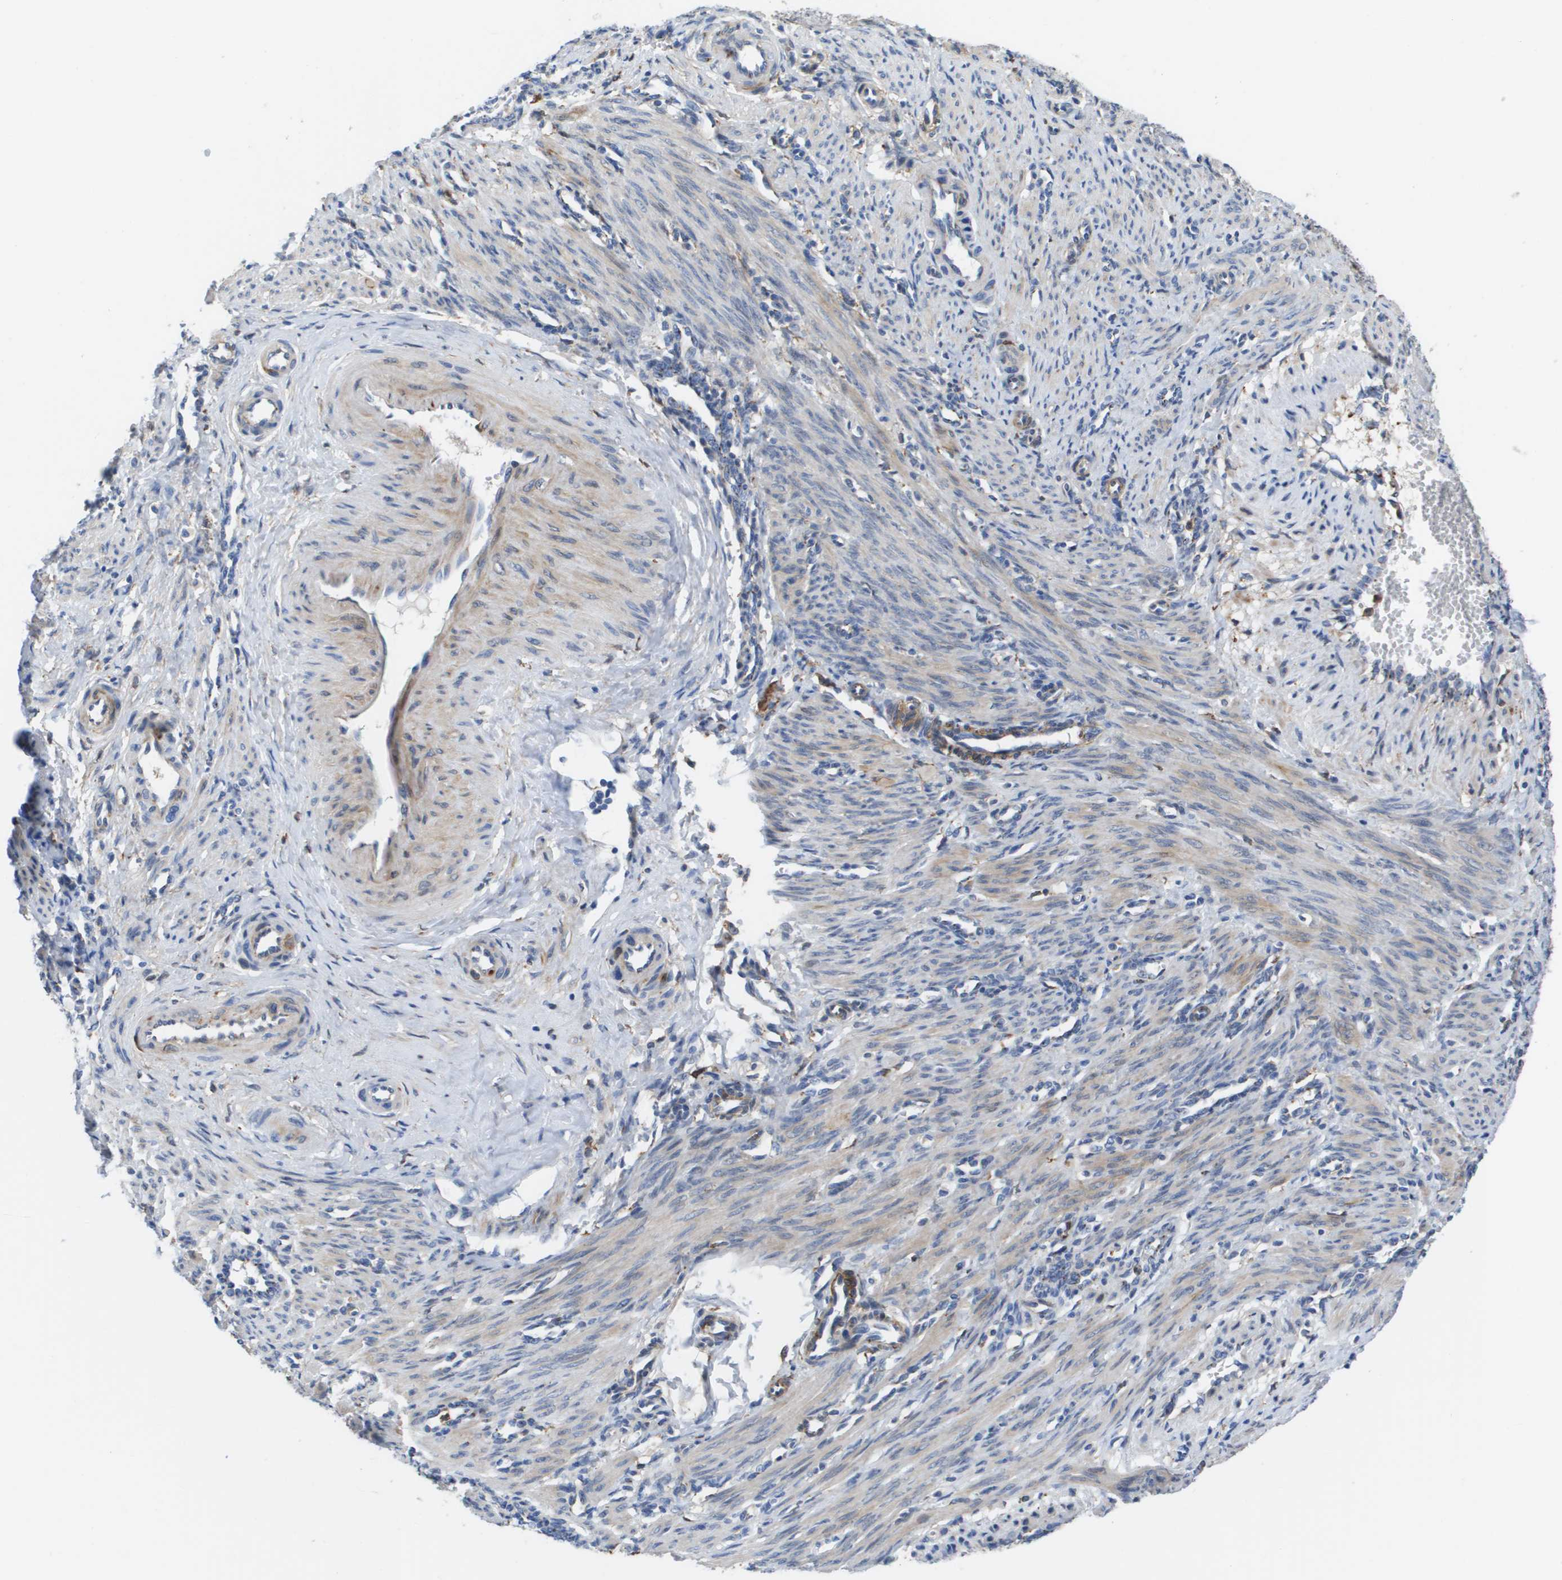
{"staining": {"intensity": "moderate", "quantity": "25%-75%", "location": "cytoplasmic/membranous"}, "tissue": "smooth muscle", "cell_type": "Smooth muscle cells", "image_type": "normal", "snomed": [{"axis": "morphology", "description": "Normal tissue, NOS"}, {"axis": "topography", "description": "Endometrium"}], "caption": "Smooth muscle cells exhibit medium levels of moderate cytoplasmic/membranous staining in approximately 25%-75% of cells in normal smooth muscle.", "gene": "SLC37A2", "patient": {"sex": "female", "age": 33}}